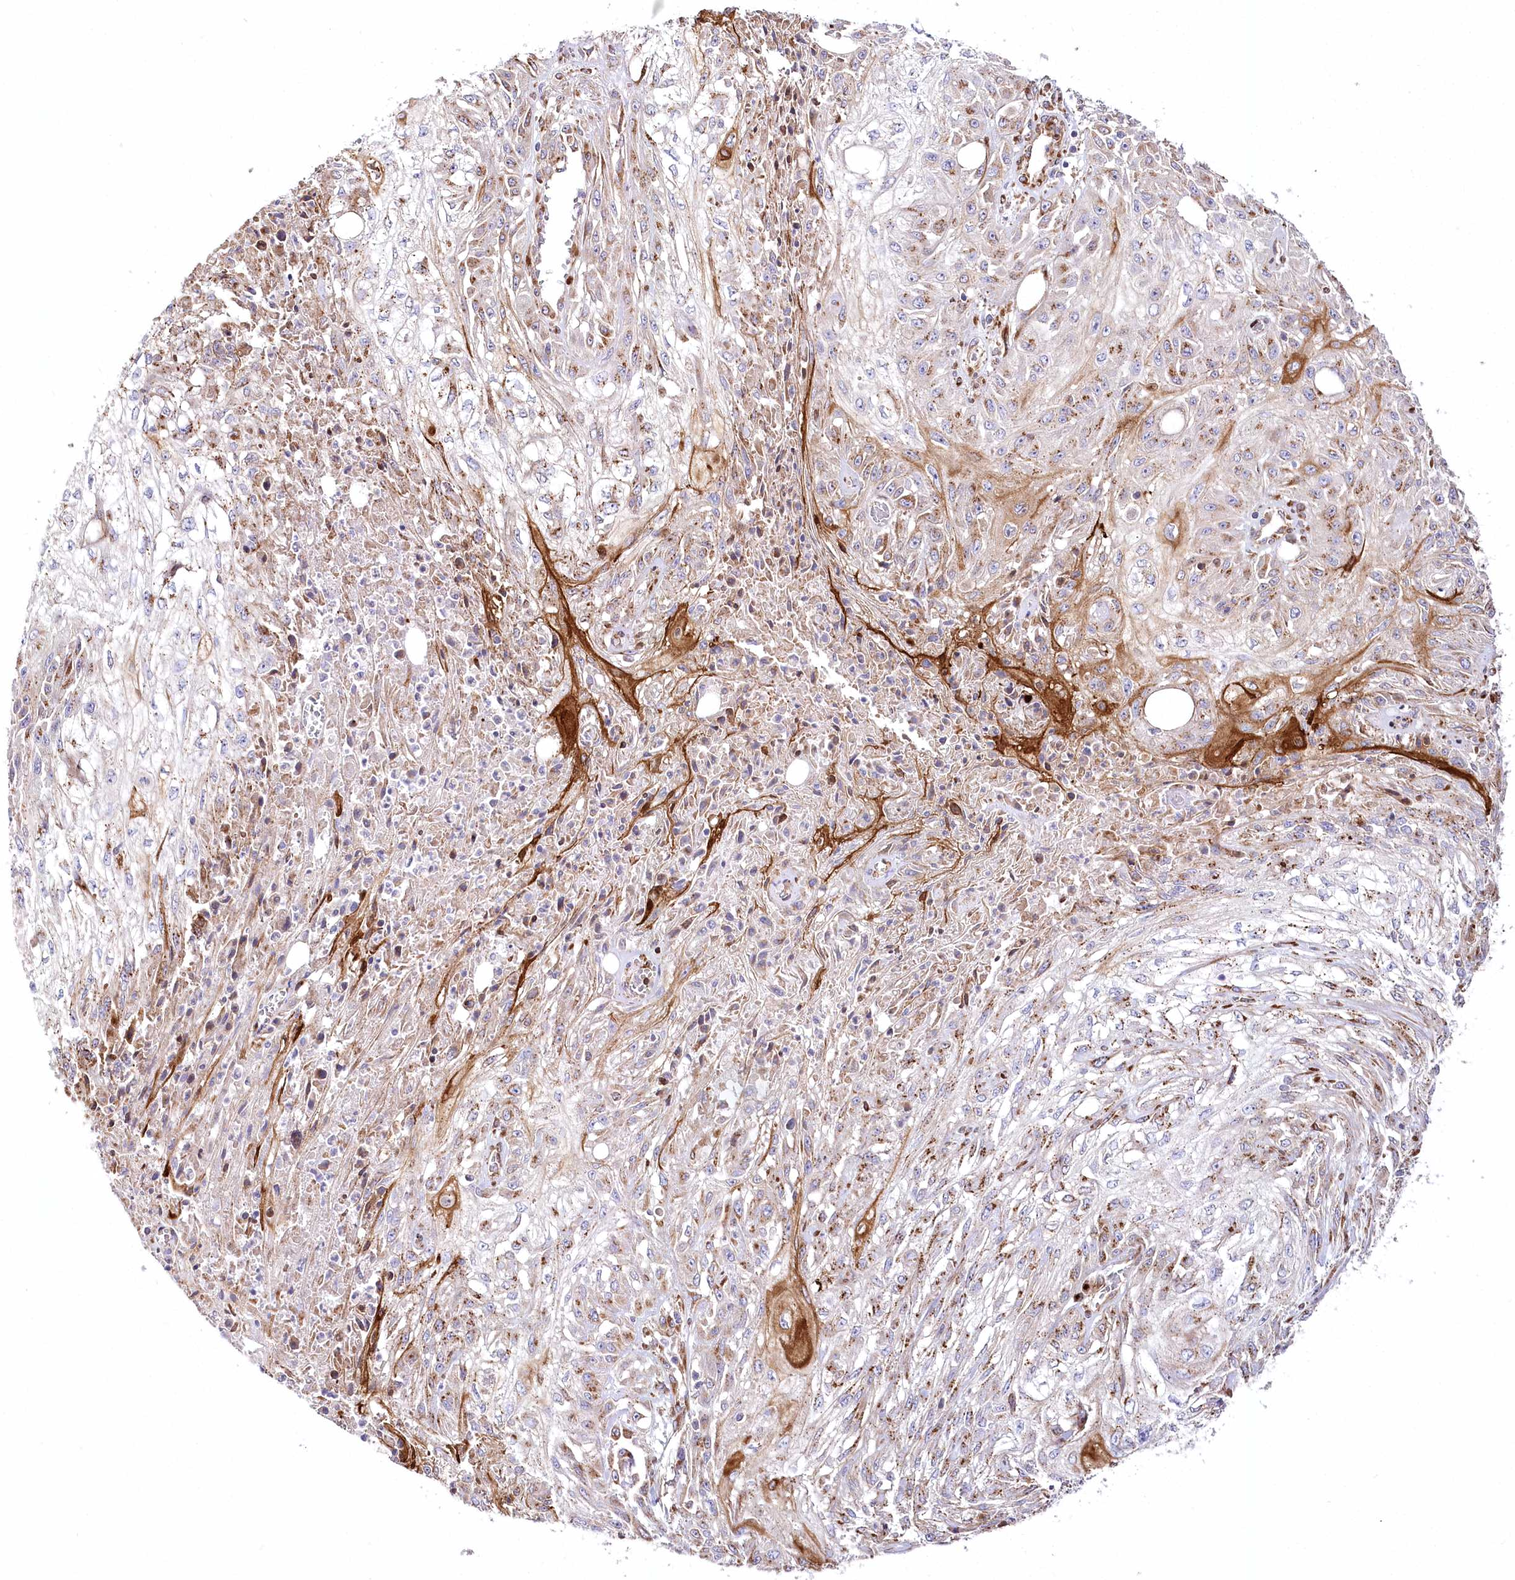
{"staining": {"intensity": "moderate", "quantity": ">75%", "location": "cytoplasmic/membranous"}, "tissue": "skin cancer", "cell_type": "Tumor cells", "image_type": "cancer", "snomed": [{"axis": "morphology", "description": "Squamous cell carcinoma, NOS"}, {"axis": "morphology", "description": "Squamous cell carcinoma, metastatic, NOS"}, {"axis": "topography", "description": "Skin"}, {"axis": "topography", "description": "Lymph node"}], "caption": "Skin cancer stained for a protein (brown) demonstrates moderate cytoplasmic/membranous positive positivity in approximately >75% of tumor cells.", "gene": "ABRAXAS2", "patient": {"sex": "male", "age": 75}}